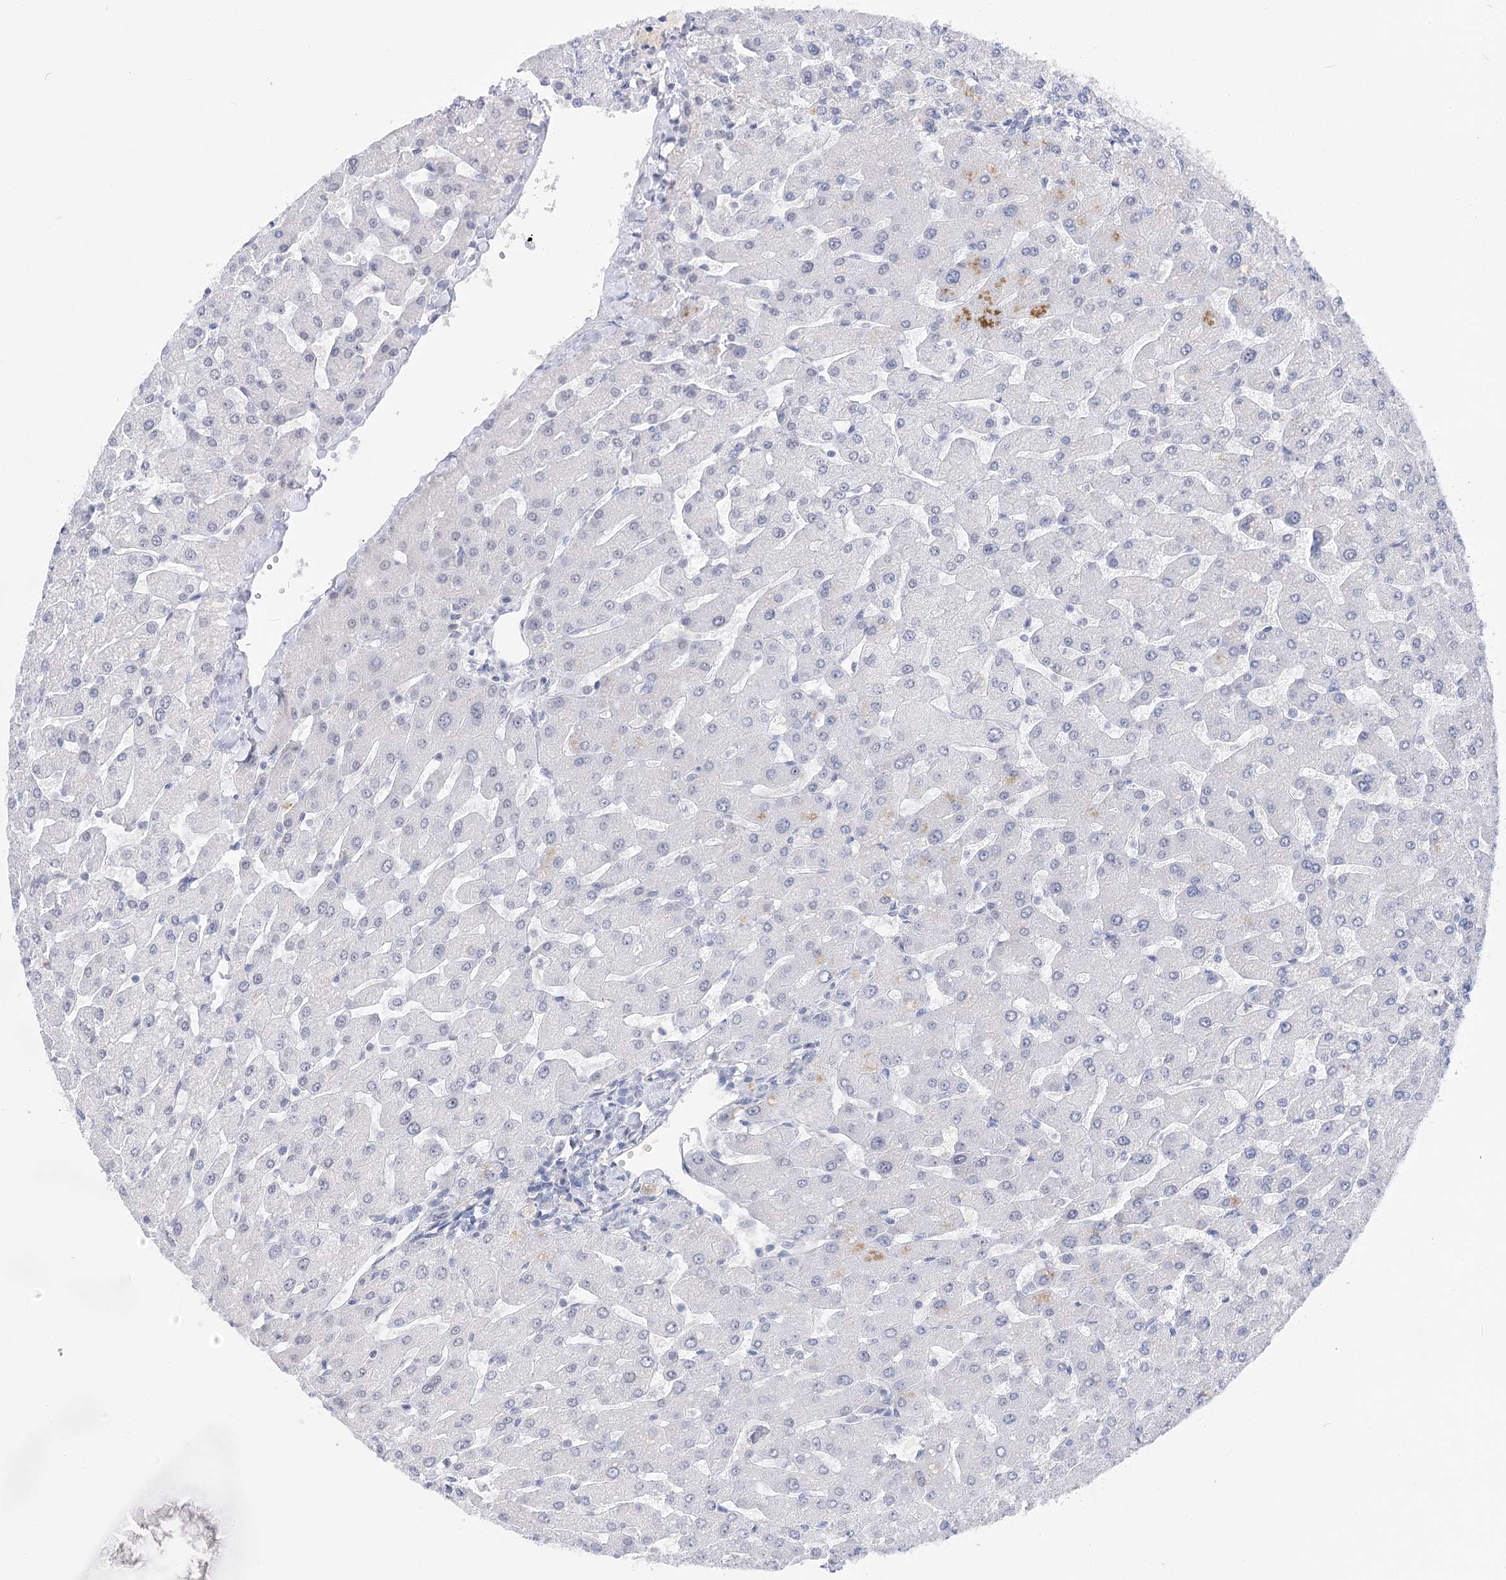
{"staining": {"intensity": "negative", "quantity": "none", "location": "none"}, "tissue": "liver", "cell_type": "Cholangiocytes", "image_type": "normal", "snomed": [{"axis": "morphology", "description": "Normal tissue, NOS"}, {"axis": "topography", "description": "Liver"}], "caption": "Protein analysis of normal liver displays no significant positivity in cholangiocytes.", "gene": "ATP10B", "patient": {"sex": "male", "age": 55}}